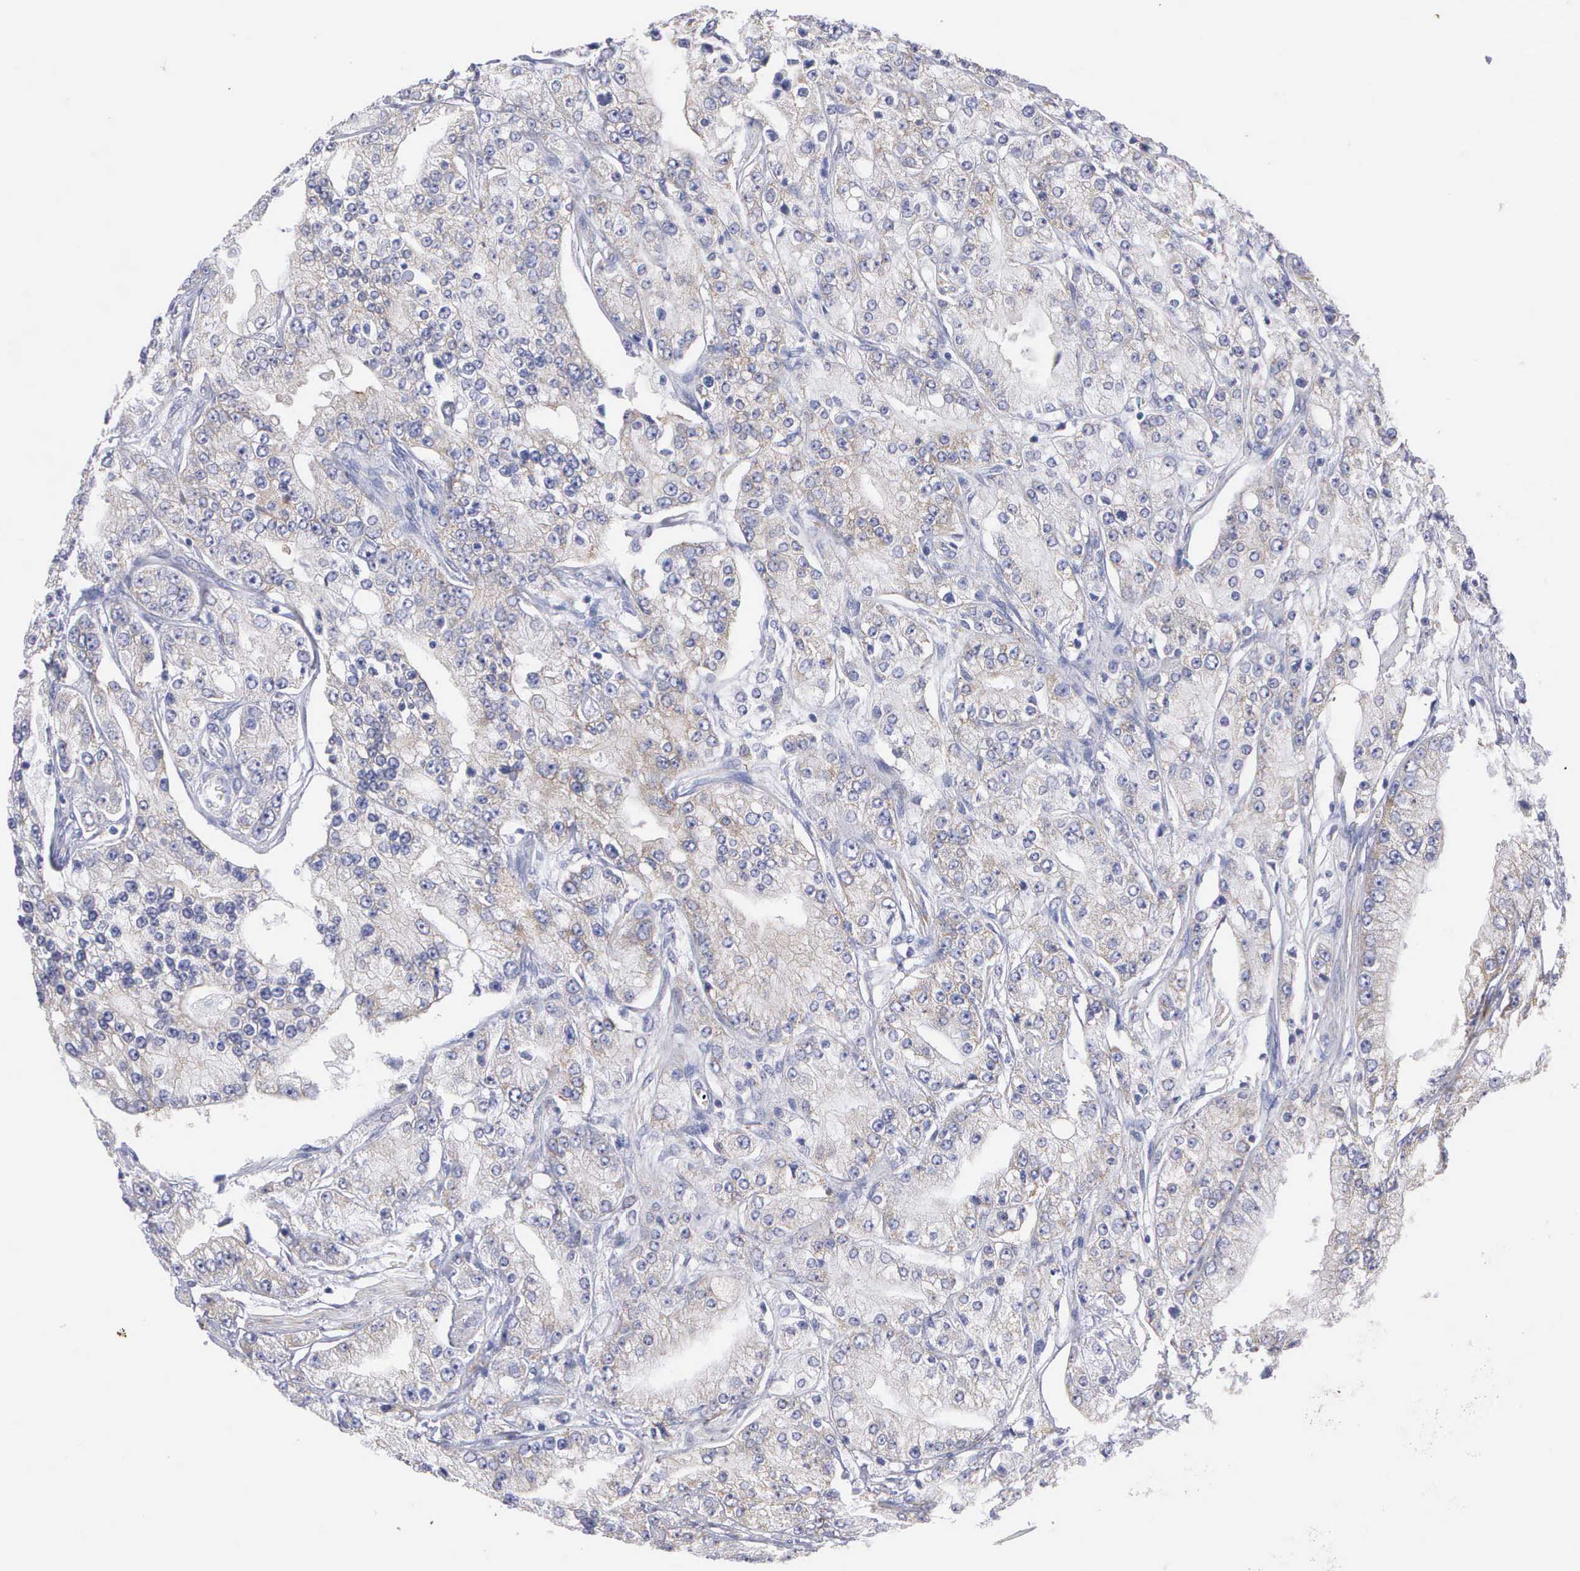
{"staining": {"intensity": "weak", "quantity": "<25%", "location": "cytoplasmic/membranous"}, "tissue": "prostate cancer", "cell_type": "Tumor cells", "image_type": "cancer", "snomed": [{"axis": "morphology", "description": "Adenocarcinoma, Medium grade"}, {"axis": "topography", "description": "Prostate"}], "caption": "Immunohistochemistry image of neoplastic tissue: medium-grade adenocarcinoma (prostate) stained with DAB (3,3'-diaminobenzidine) shows no significant protein positivity in tumor cells.", "gene": "APOOL", "patient": {"sex": "male", "age": 72}}